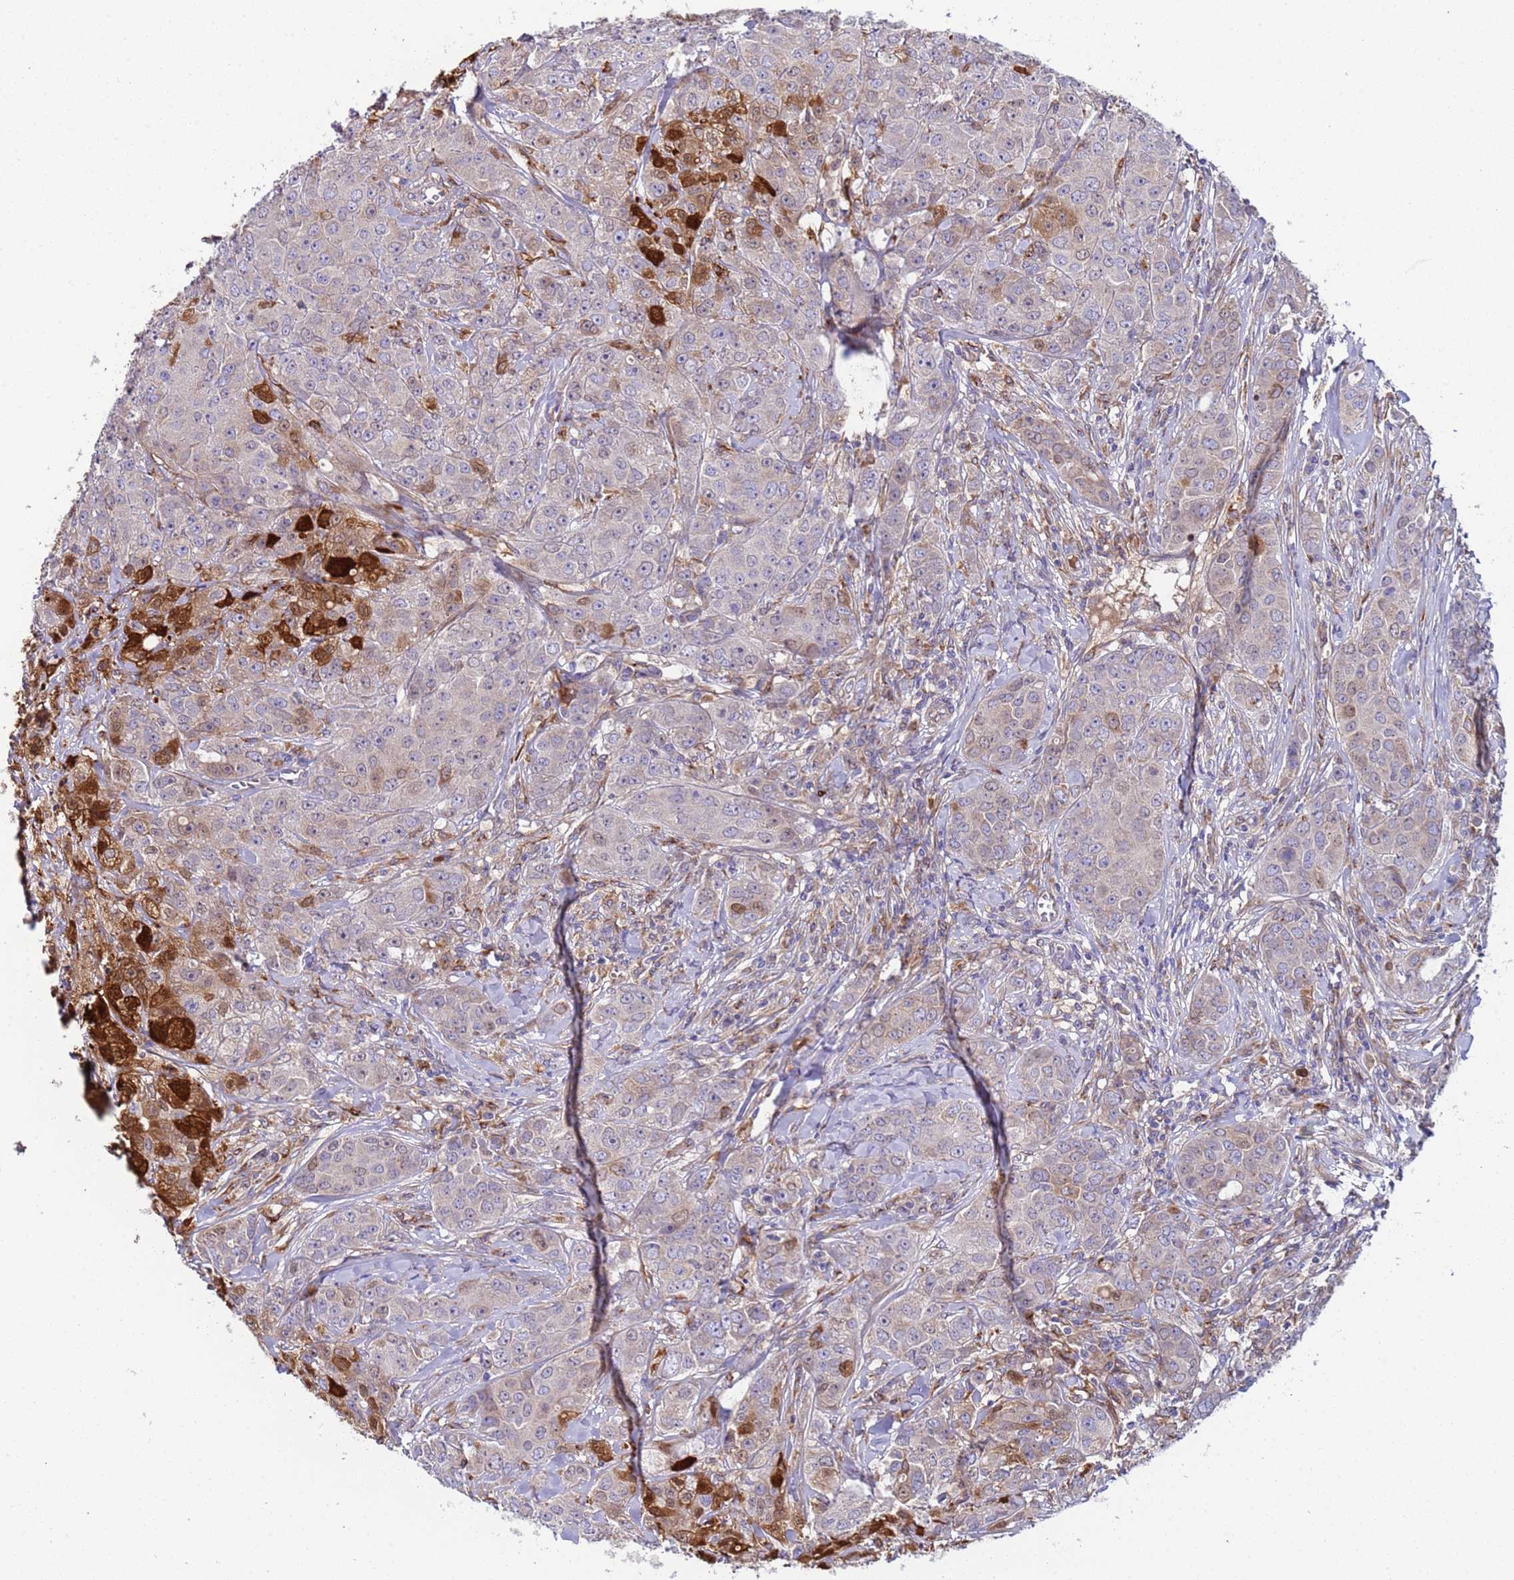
{"staining": {"intensity": "moderate", "quantity": "<25%", "location": "cytoplasmic/membranous,nuclear"}, "tissue": "breast cancer", "cell_type": "Tumor cells", "image_type": "cancer", "snomed": [{"axis": "morphology", "description": "Duct carcinoma"}, {"axis": "topography", "description": "Breast"}], "caption": "Breast cancer stained for a protein reveals moderate cytoplasmic/membranous and nuclear positivity in tumor cells. (DAB = brown stain, brightfield microscopy at high magnification).", "gene": "PAQR7", "patient": {"sex": "female", "age": 43}}